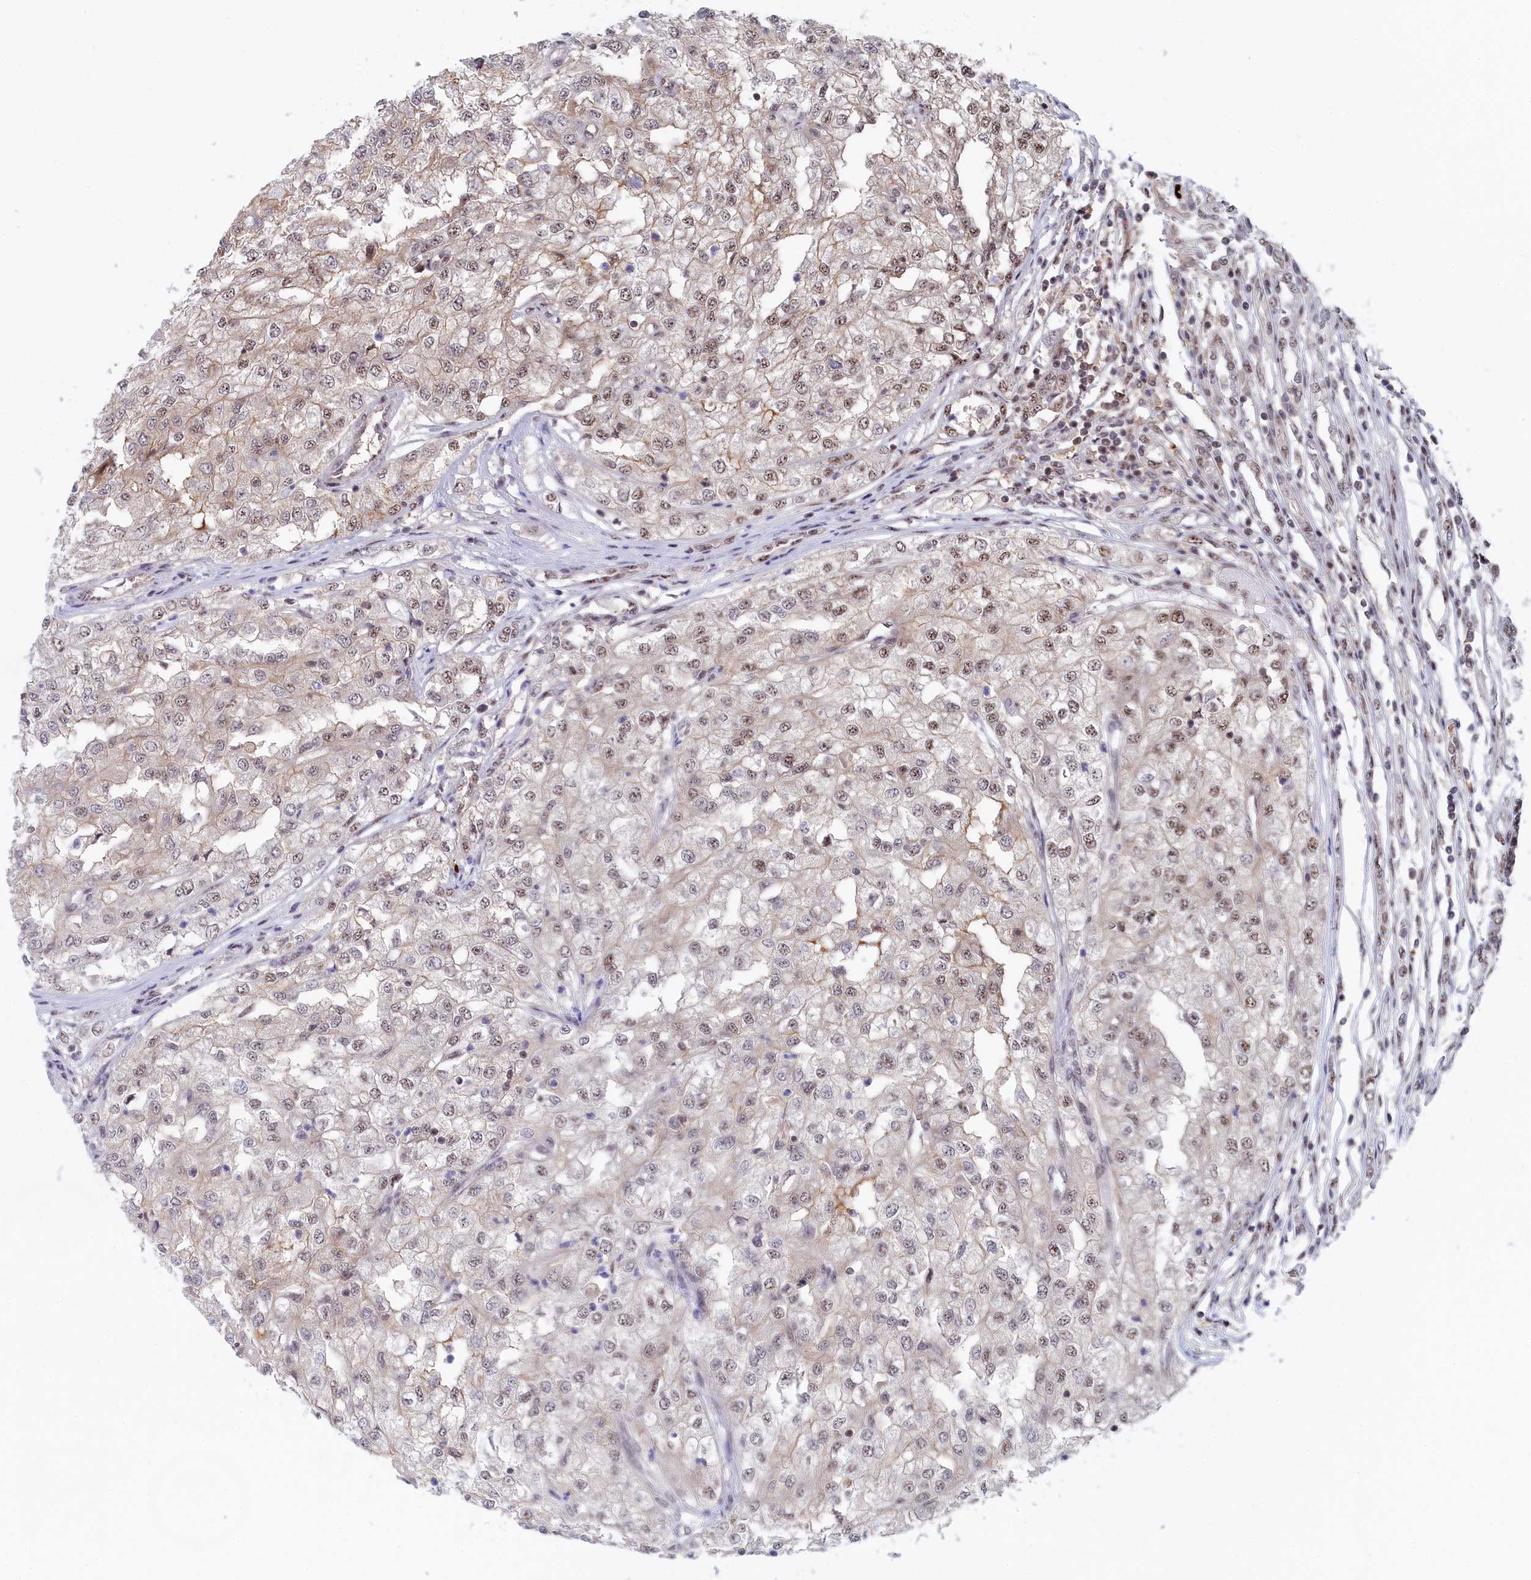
{"staining": {"intensity": "weak", "quantity": "25%-75%", "location": "nuclear"}, "tissue": "renal cancer", "cell_type": "Tumor cells", "image_type": "cancer", "snomed": [{"axis": "morphology", "description": "Adenocarcinoma, NOS"}, {"axis": "topography", "description": "Kidney"}], "caption": "High-power microscopy captured an IHC histopathology image of adenocarcinoma (renal), revealing weak nuclear positivity in approximately 25%-75% of tumor cells.", "gene": "TAB1", "patient": {"sex": "female", "age": 54}}